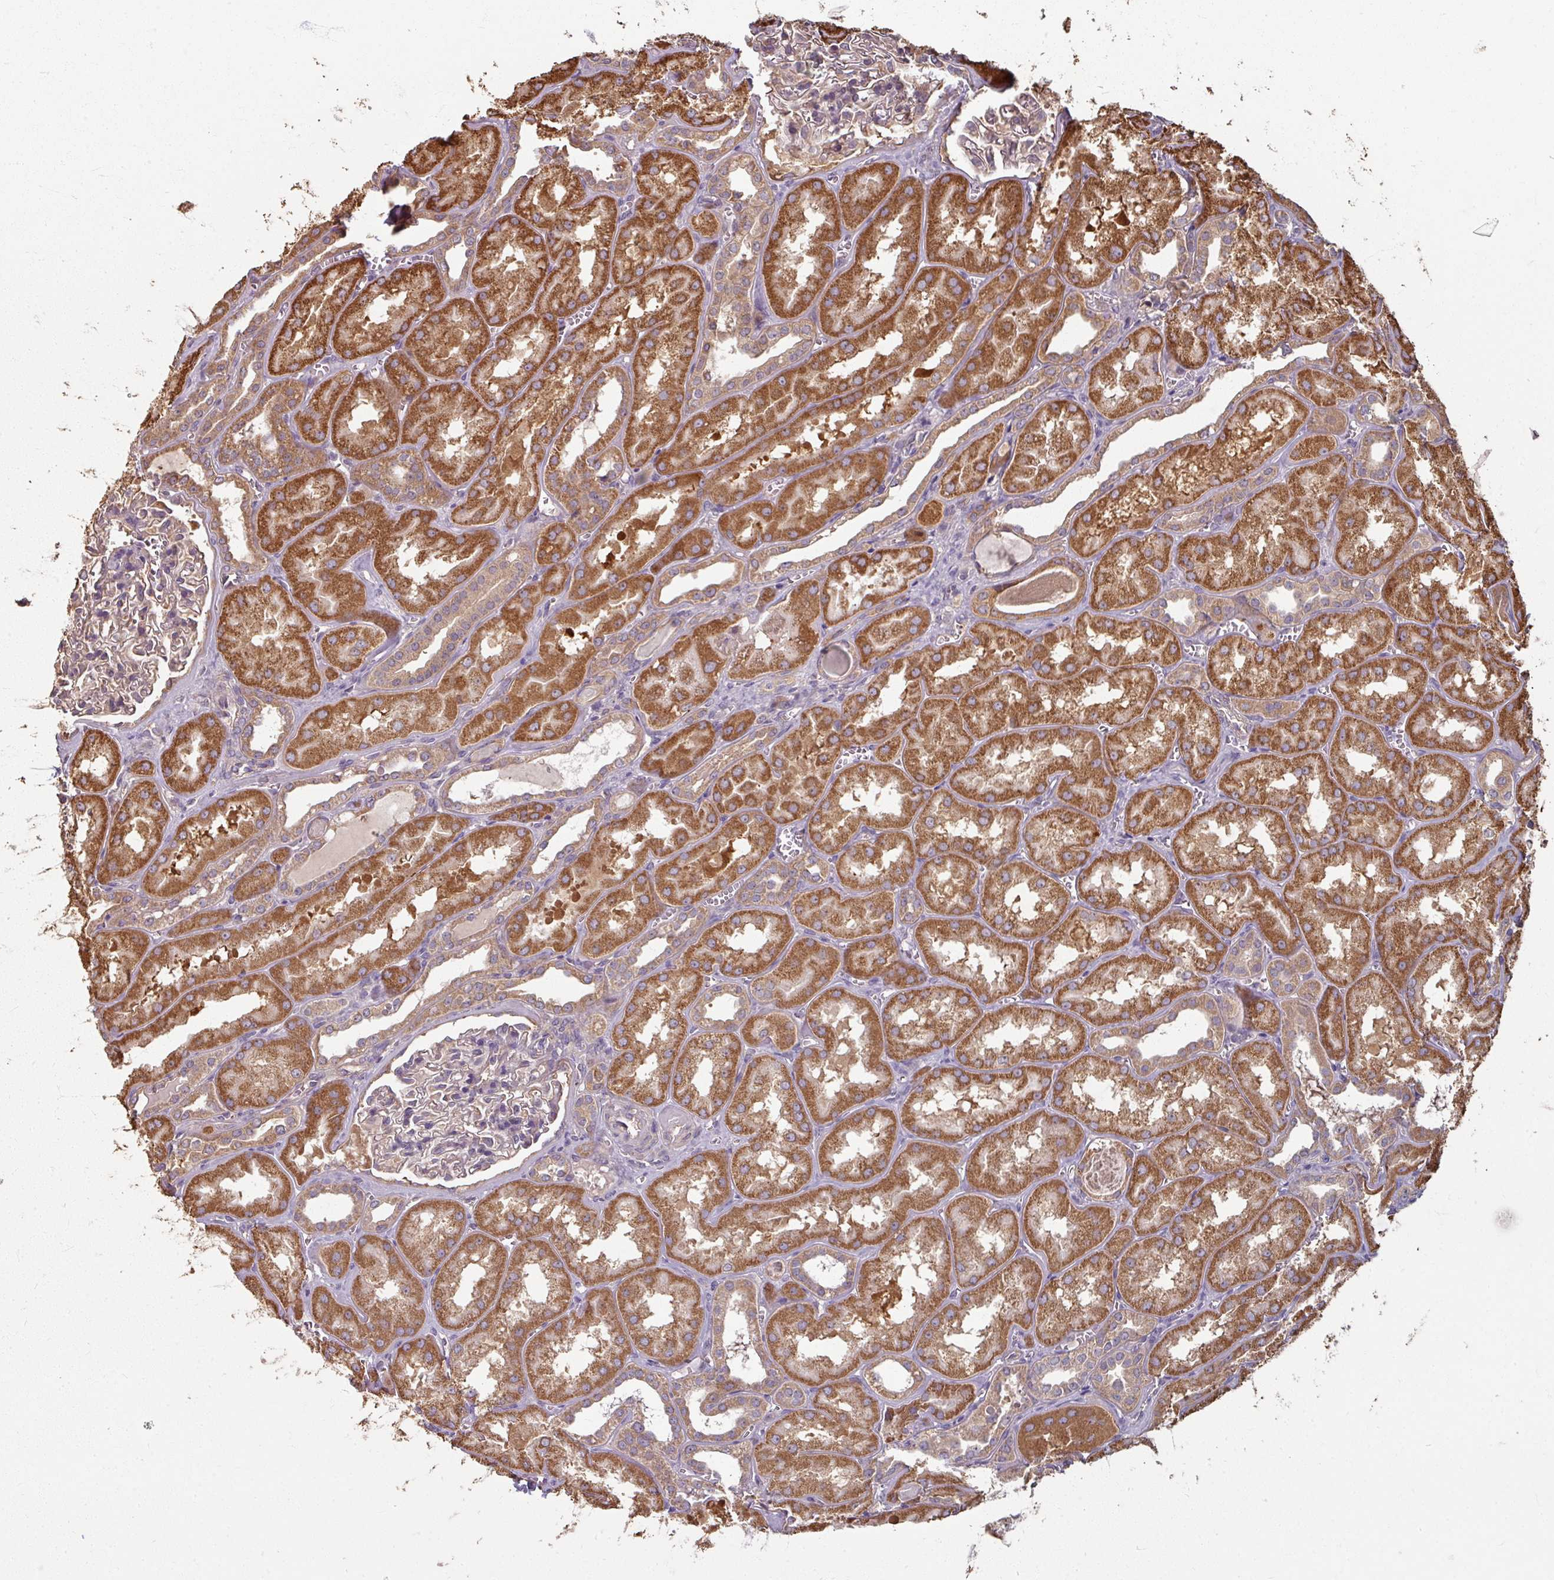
{"staining": {"intensity": "weak", "quantity": "<25%", "location": "cytoplasmic/membranous"}, "tissue": "kidney", "cell_type": "Cells in glomeruli", "image_type": "normal", "snomed": [{"axis": "morphology", "description": "Normal tissue, NOS"}, {"axis": "topography", "description": "Kidney"}], "caption": "A histopathology image of kidney stained for a protein demonstrates no brown staining in cells in glomeruli.", "gene": "CCDC68", "patient": {"sex": "male", "age": 61}}